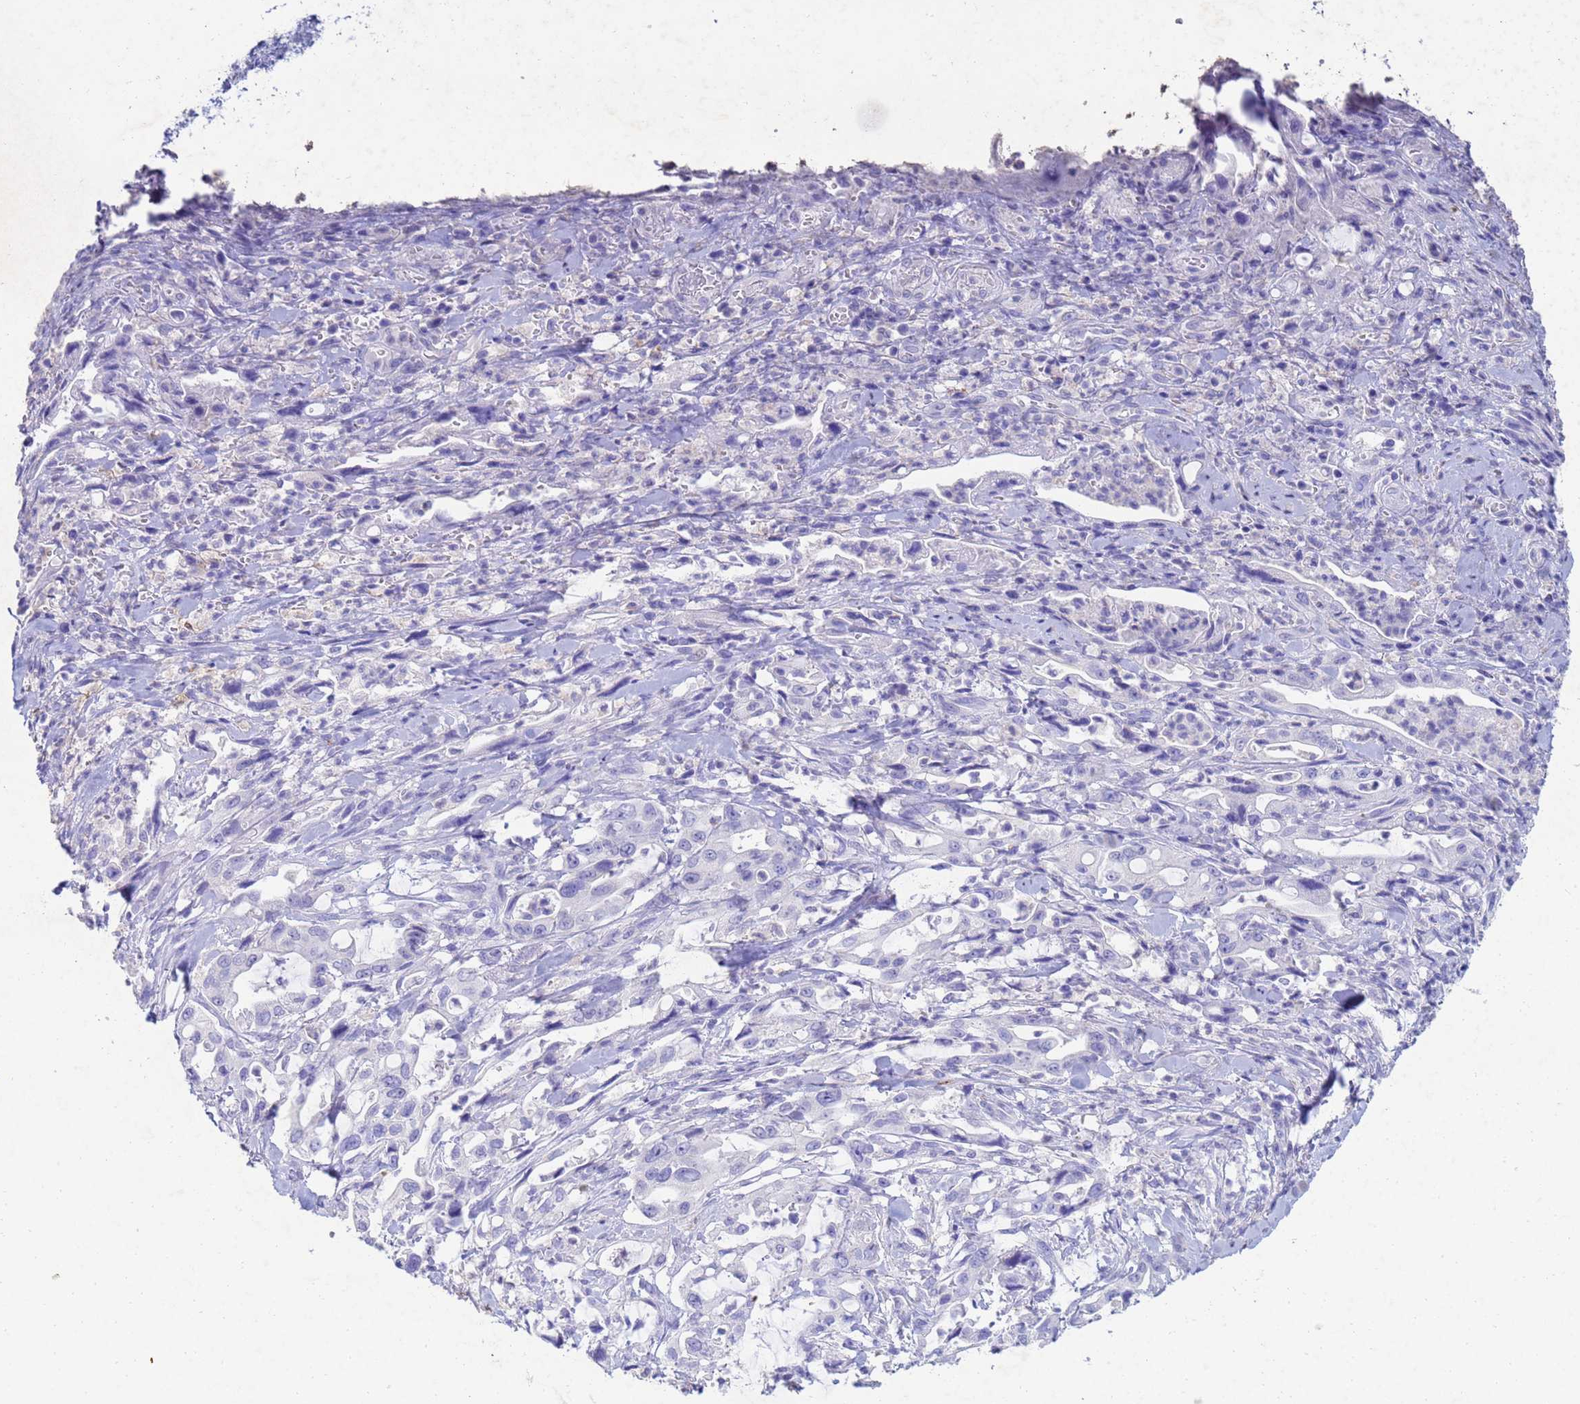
{"staining": {"intensity": "negative", "quantity": "none", "location": "none"}, "tissue": "pancreatic cancer", "cell_type": "Tumor cells", "image_type": "cancer", "snomed": [{"axis": "morphology", "description": "Adenocarcinoma, NOS"}, {"axis": "topography", "description": "Pancreas"}], "caption": "DAB (3,3'-diaminobenzidine) immunohistochemical staining of pancreatic cancer displays no significant staining in tumor cells.", "gene": "CSTB", "patient": {"sex": "female", "age": 61}}